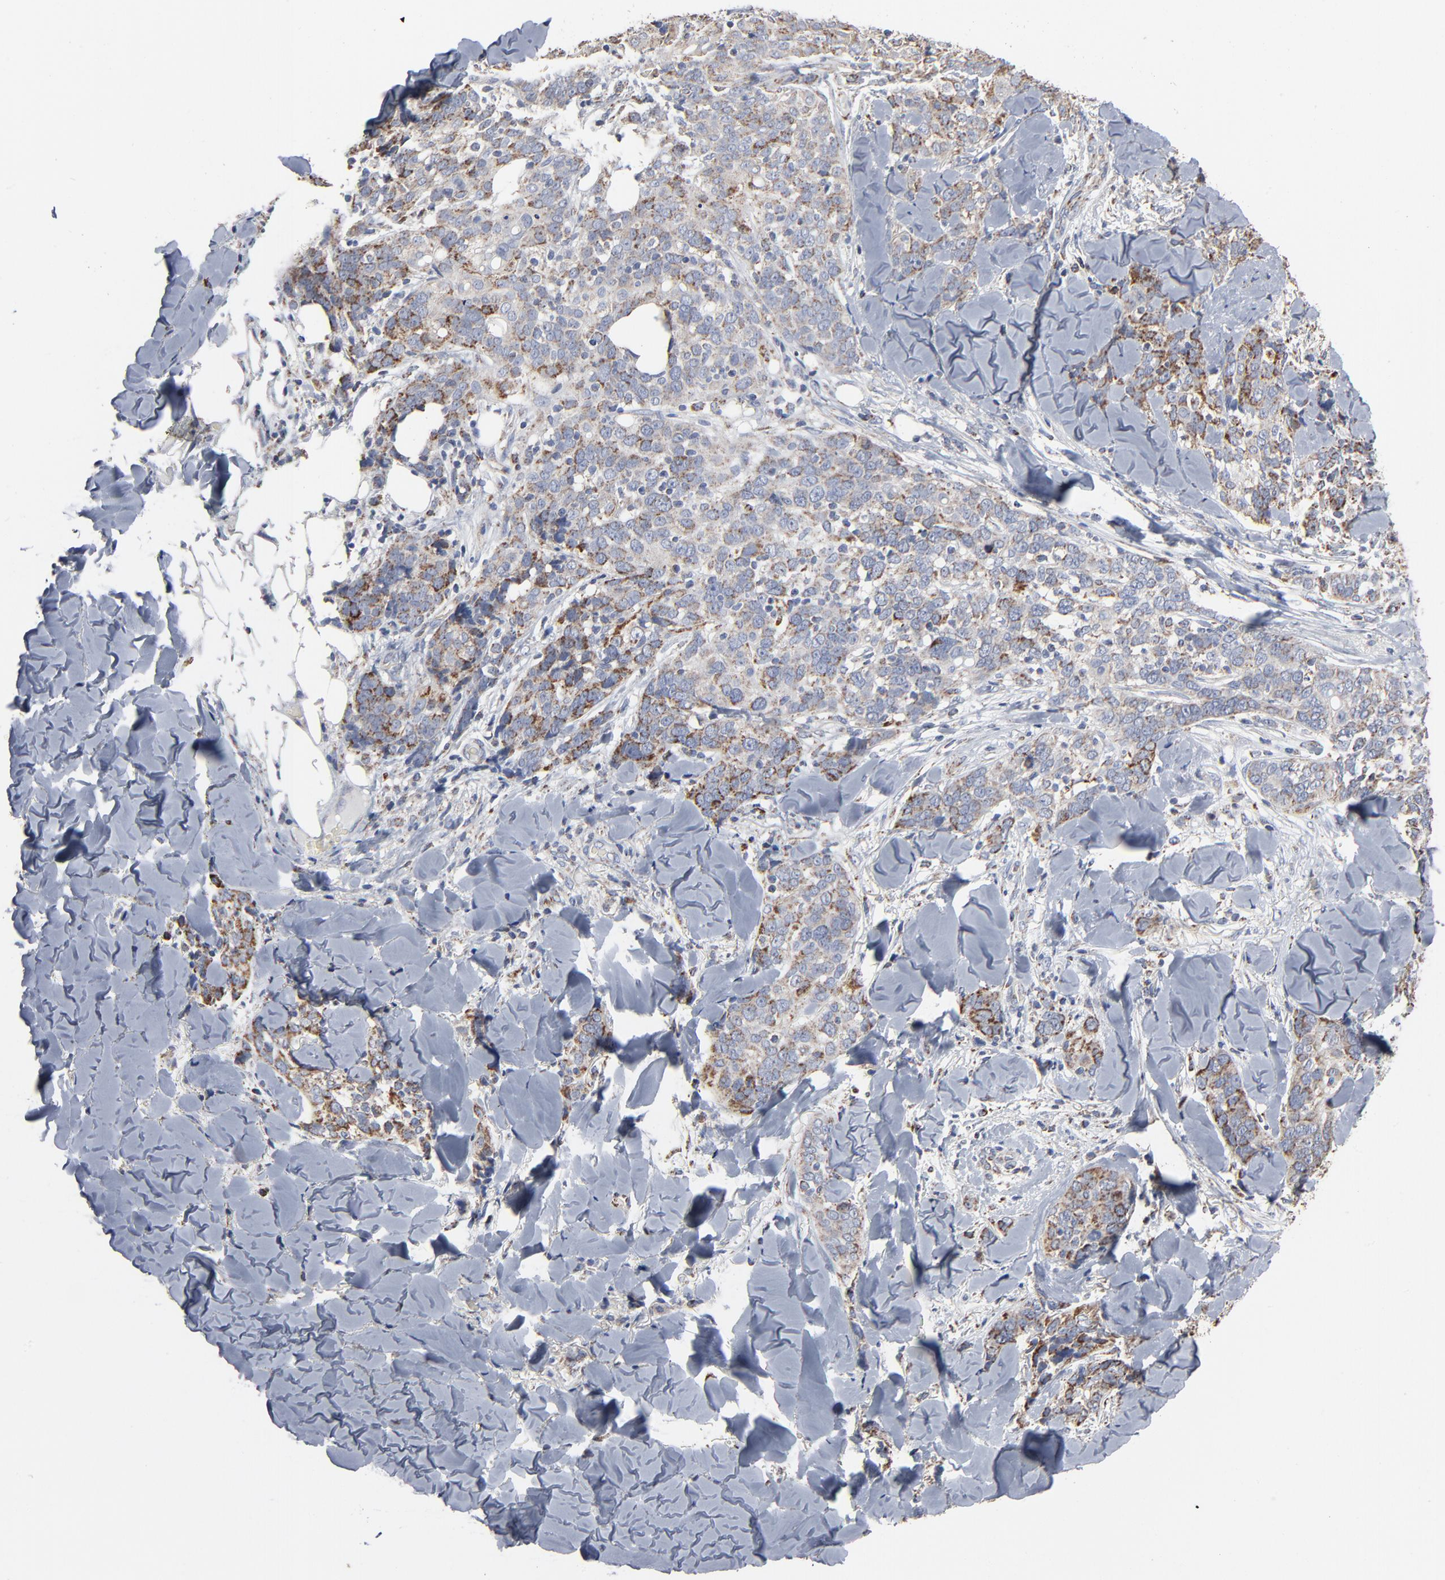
{"staining": {"intensity": "moderate", "quantity": "25%-75%", "location": "cytoplasmic/membranous"}, "tissue": "skin cancer", "cell_type": "Tumor cells", "image_type": "cancer", "snomed": [{"axis": "morphology", "description": "Normal tissue, NOS"}, {"axis": "morphology", "description": "Squamous cell carcinoma, NOS"}, {"axis": "topography", "description": "Skin"}], "caption": "Squamous cell carcinoma (skin) stained for a protein (brown) exhibits moderate cytoplasmic/membranous positive expression in about 25%-75% of tumor cells.", "gene": "UQCRC1", "patient": {"sex": "female", "age": 83}}